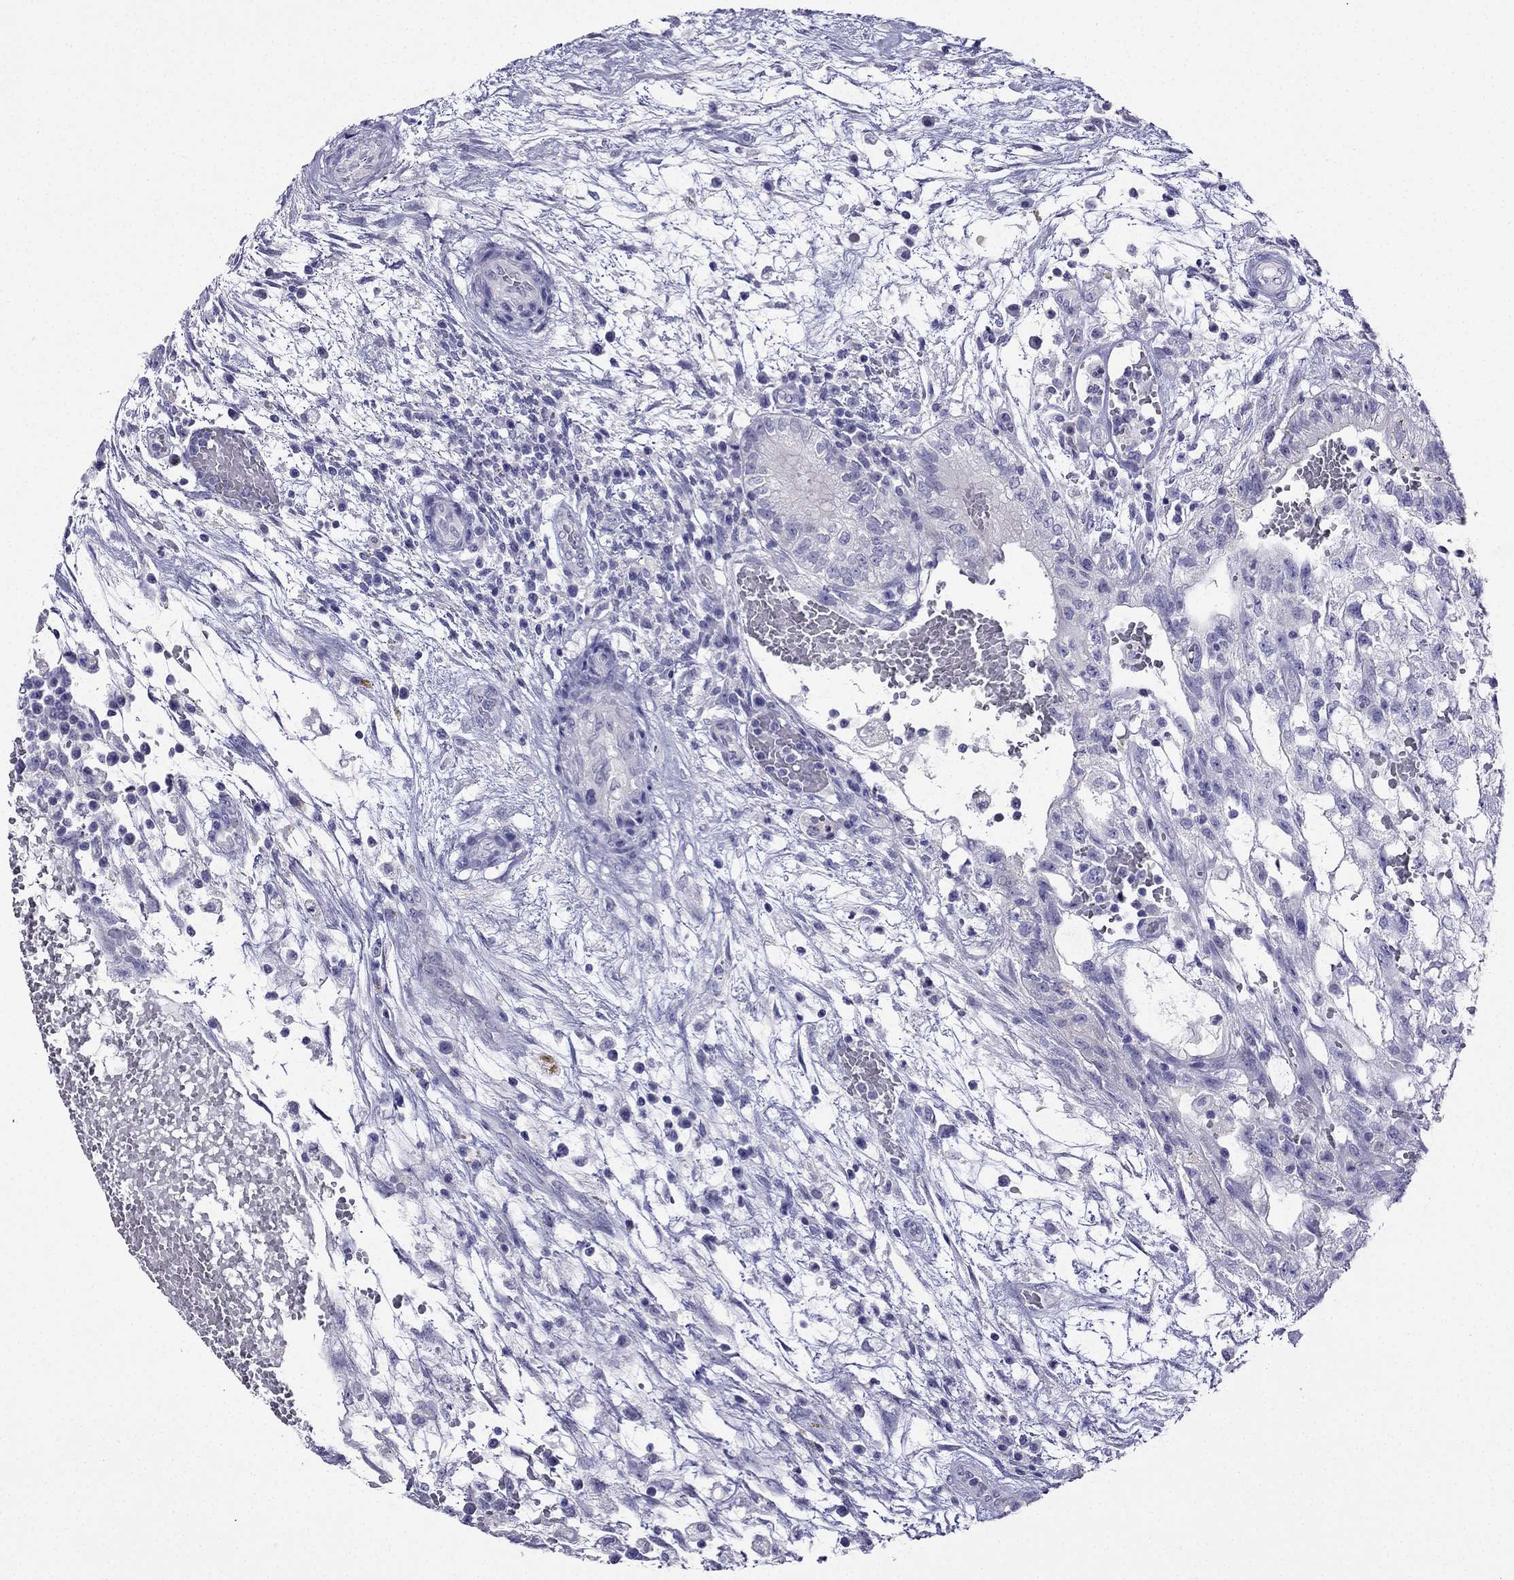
{"staining": {"intensity": "negative", "quantity": "none", "location": "none"}, "tissue": "testis cancer", "cell_type": "Tumor cells", "image_type": "cancer", "snomed": [{"axis": "morphology", "description": "Normal tissue, NOS"}, {"axis": "morphology", "description": "Carcinoma, Embryonal, NOS"}, {"axis": "topography", "description": "Testis"}, {"axis": "topography", "description": "Epididymis"}], "caption": "Immunohistochemistry of human embryonal carcinoma (testis) displays no expression in tumor cells.", "gene": "KCNJ10", "patient": {"sex": "male", "age": 32}}